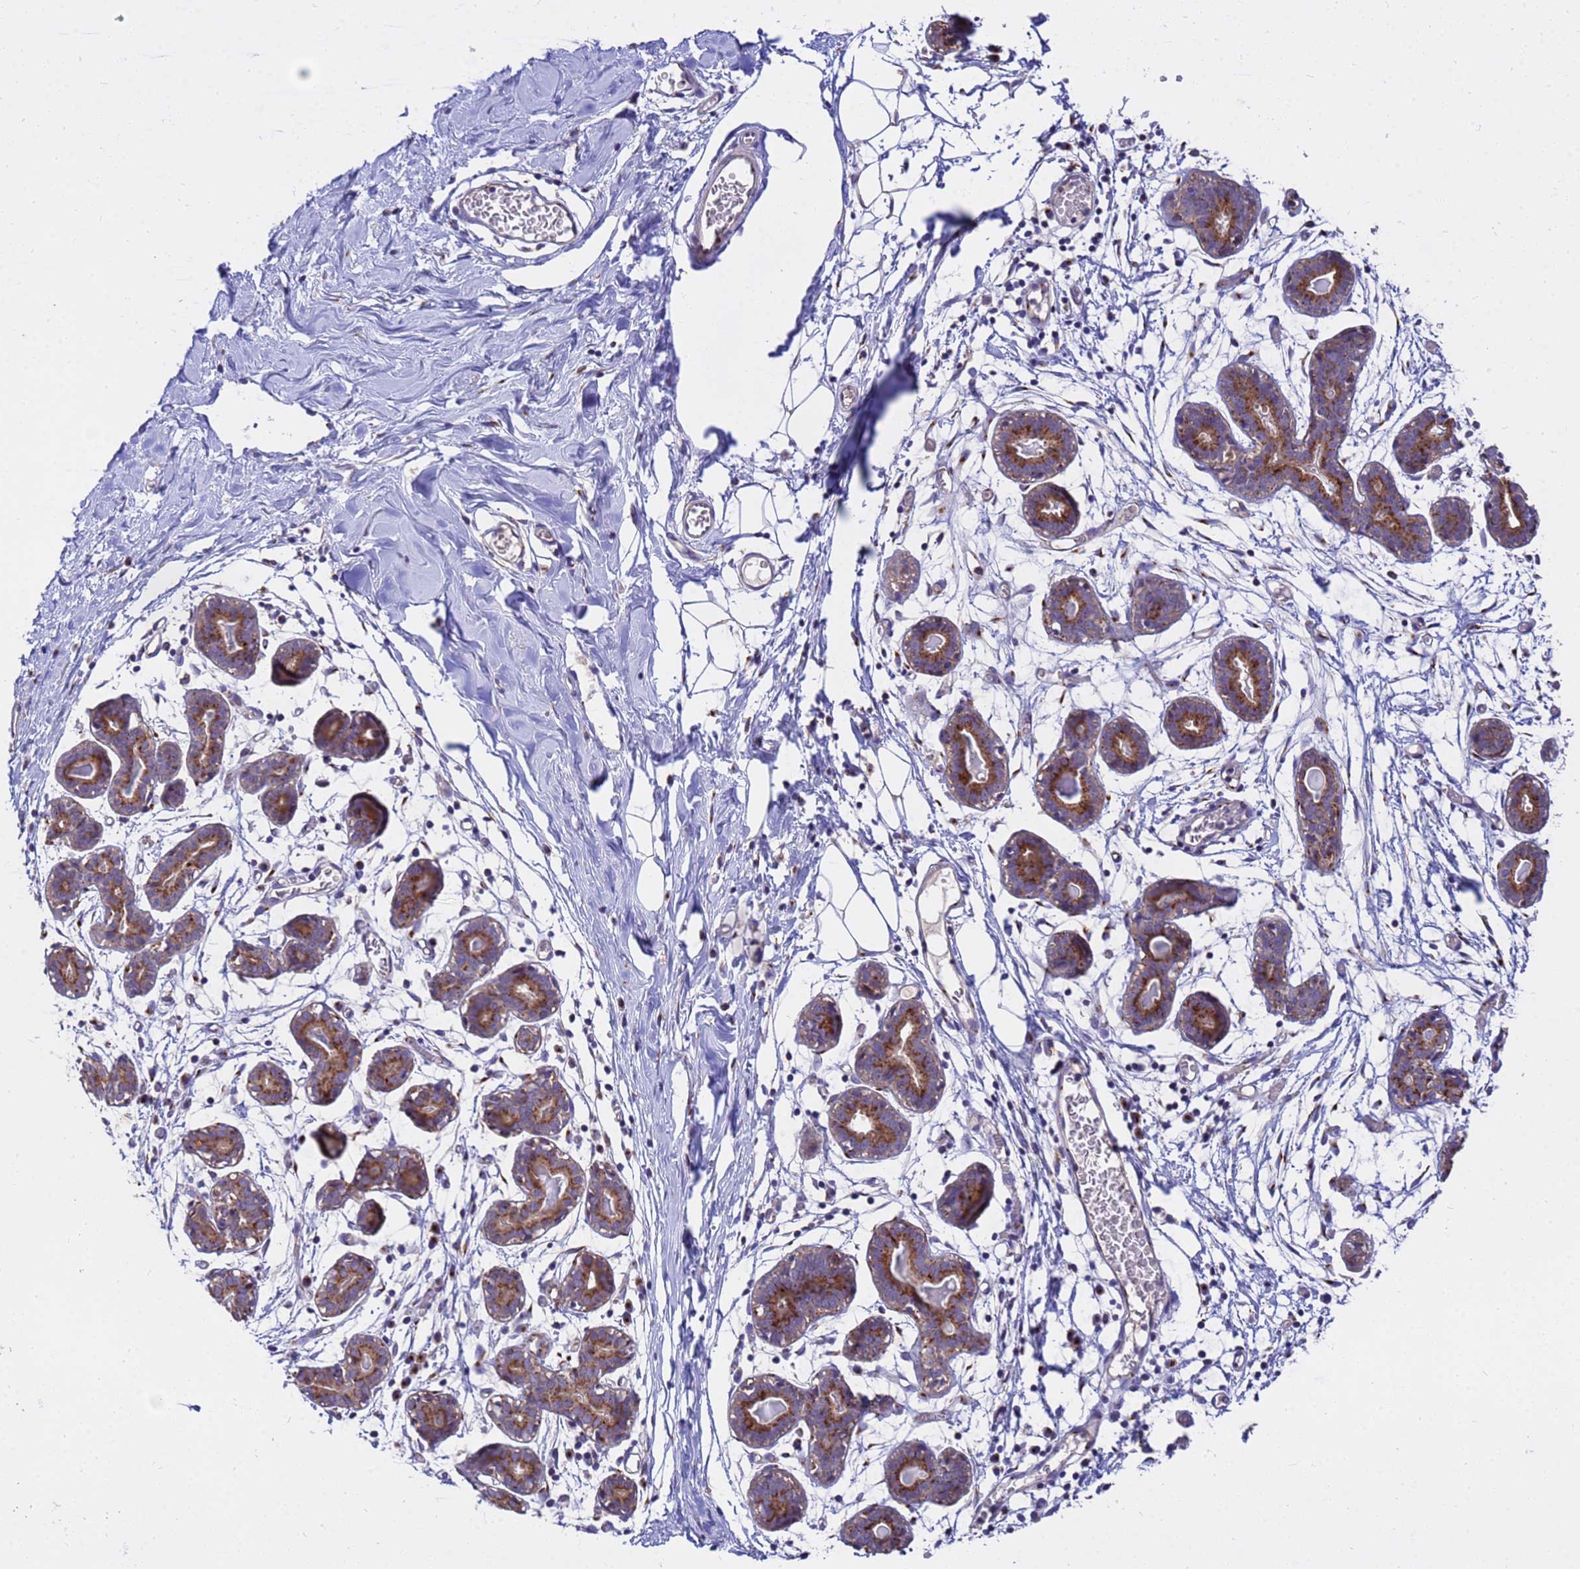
{"staining": {"intensity": "weak", "quantity": ">75%", "location": "cytoplasmic/membranous"}, "tissue": "breast", "cell_type": "Adipocytes", "image_type": "normal", "snomed": [{"axis": "morphology", "description": "Normal tissue, NOS"}, {"axis": "topography", "description": "Breast"}], "caption": "Protein expression analysis of normal breast exhibits weak cytoplasmic/membranous expression in about >75% of adipocytes. The protein is stained brown, and the nuclei are stained in blue (DAB (3,3'-diaminobenzidine) IHC with brightfield microscopy, high magnification).", "gene": "HPS3", "patient": {"sex": "female", "age": 27}}